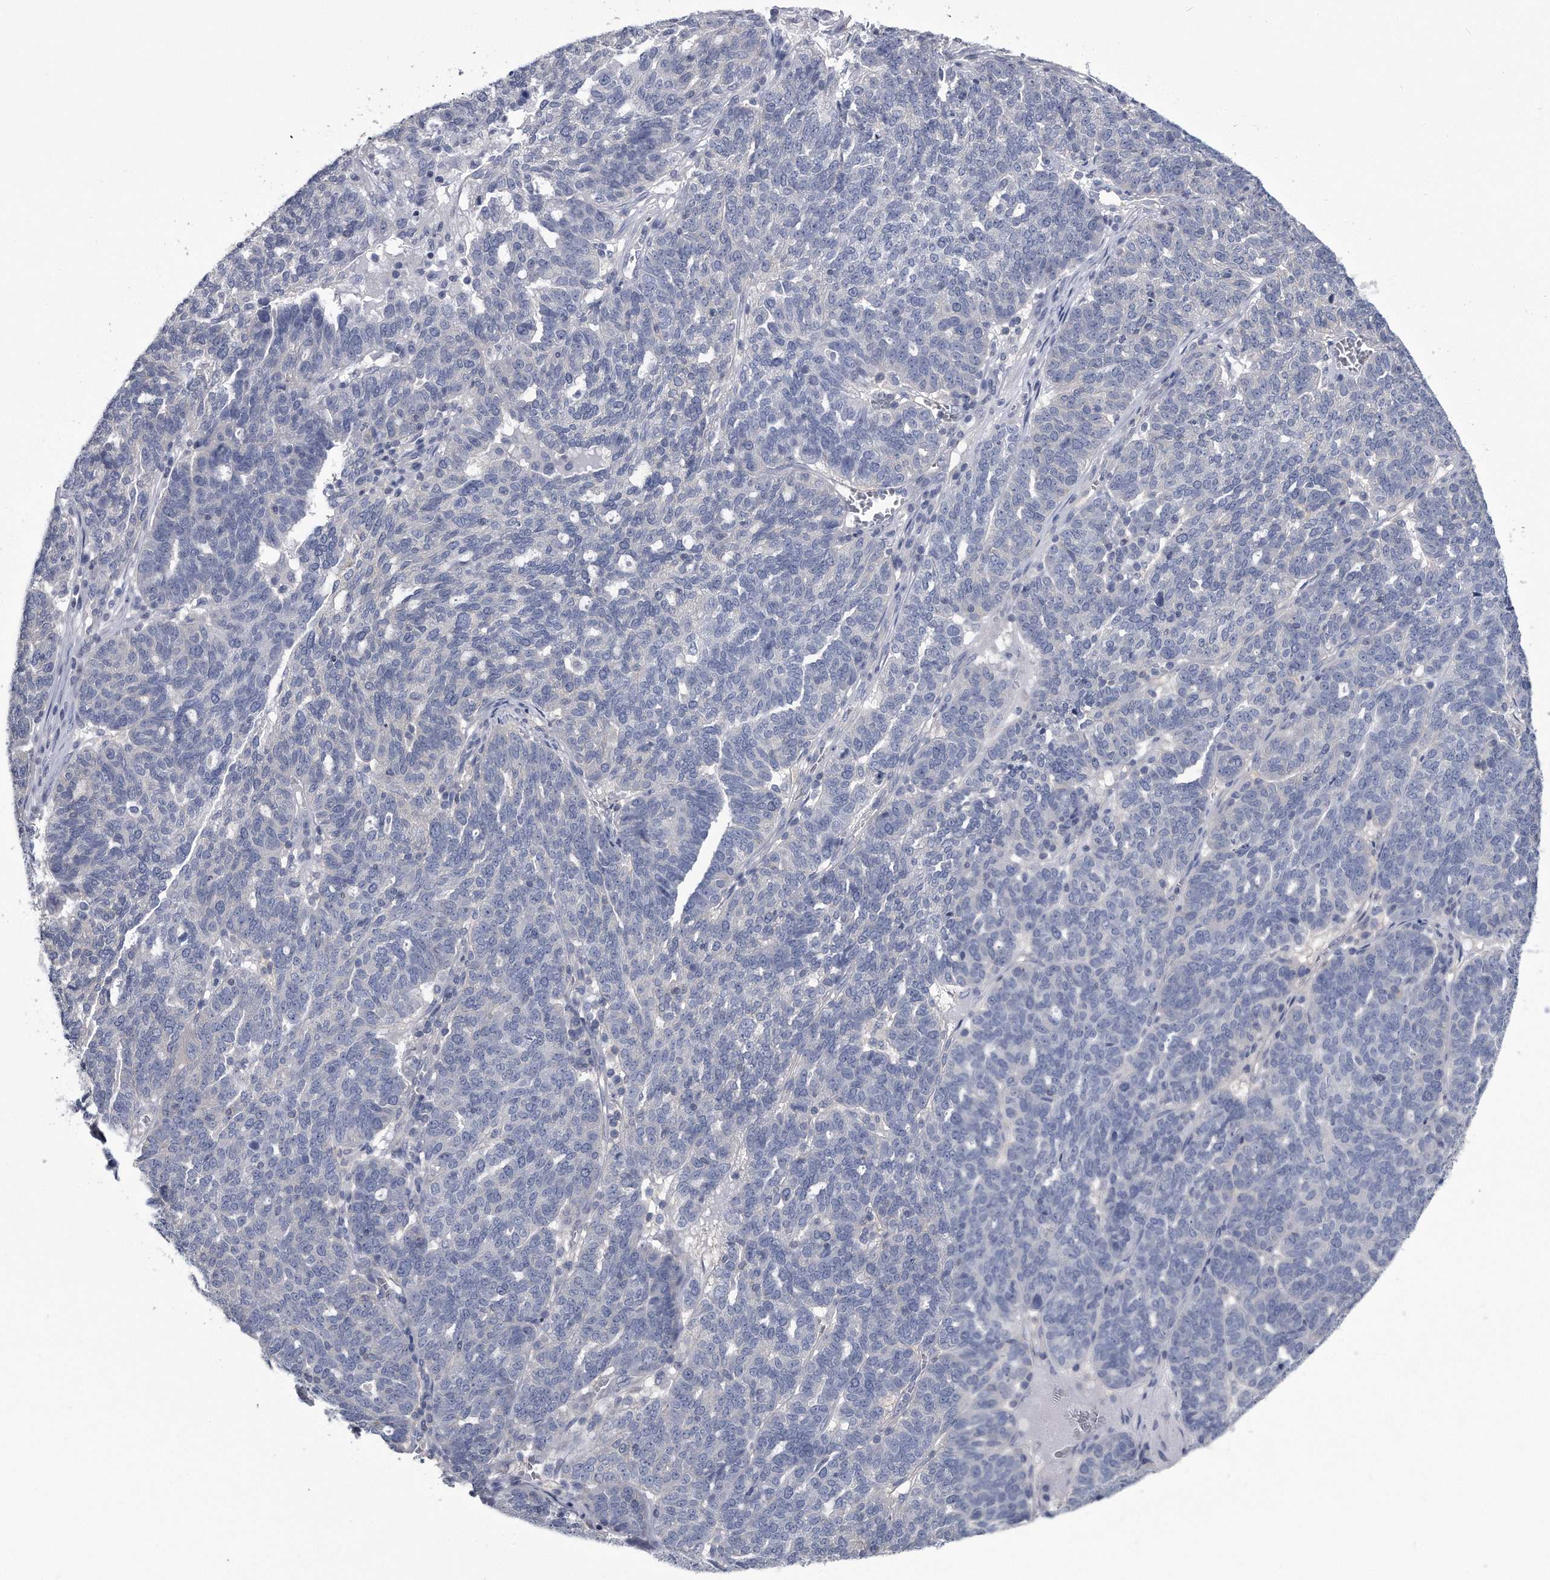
{"staining": {"intensity": "negative", "quantity": "none", "location": "none"}, "tissue": "ovarian cancer", "cell_type": "Tumor cells", "image_type": "cancer", "snomed": [{"axis": "morphology", "description": "Cystadenocarcinoma, serous, NOS"}, {"axis": "topography", "description": "Ovary"}], "caption": "An immunohistochemistry (IHC) histopathology image of serous cystadenocarcinoma (ovarian) is shown. There is no staining in tumor cells of serous cystadenocarcinoma (ovarian).", "gene": "PYGB", "patient": {"sex": "female", "age": 59}}